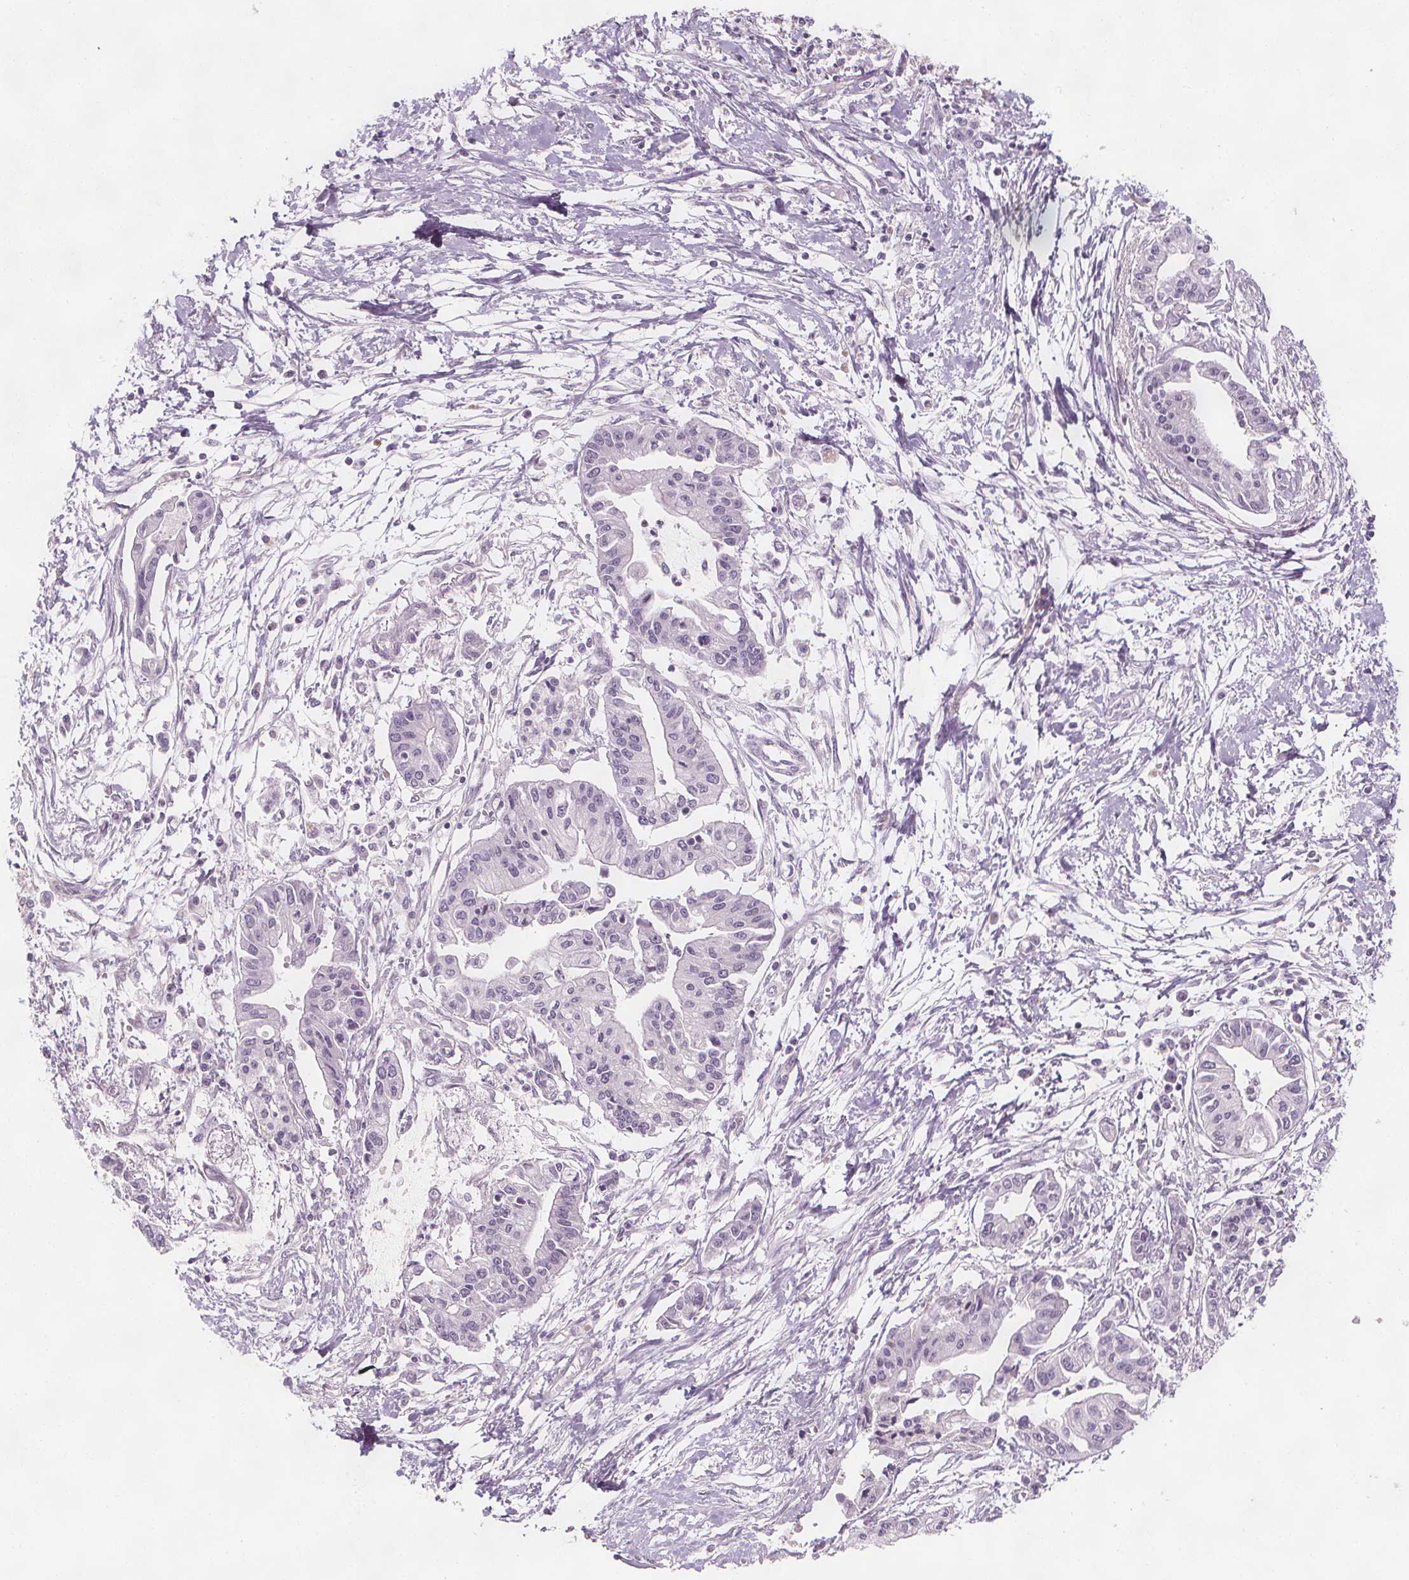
{"staining": {"intensity": "negative", "quantity": "none", "location": "none"}, "tissue": "pancreatic cancer", "cell_type": "Tumor cells", "image_type": "cancer", "snomed": [{"axis": "morphology", "description": "Adenocarcinoma, NOS"}, {"axis": "topography", "description": "Pancreas"}], "caption": "The immunohistochemistry photomicrograph has no significant expression in tumor cells of pancreatic cancer (adenocarcinoma) tissue.", "gene": "C1orf167", "patient": {"sex": "male", "age": 60}}